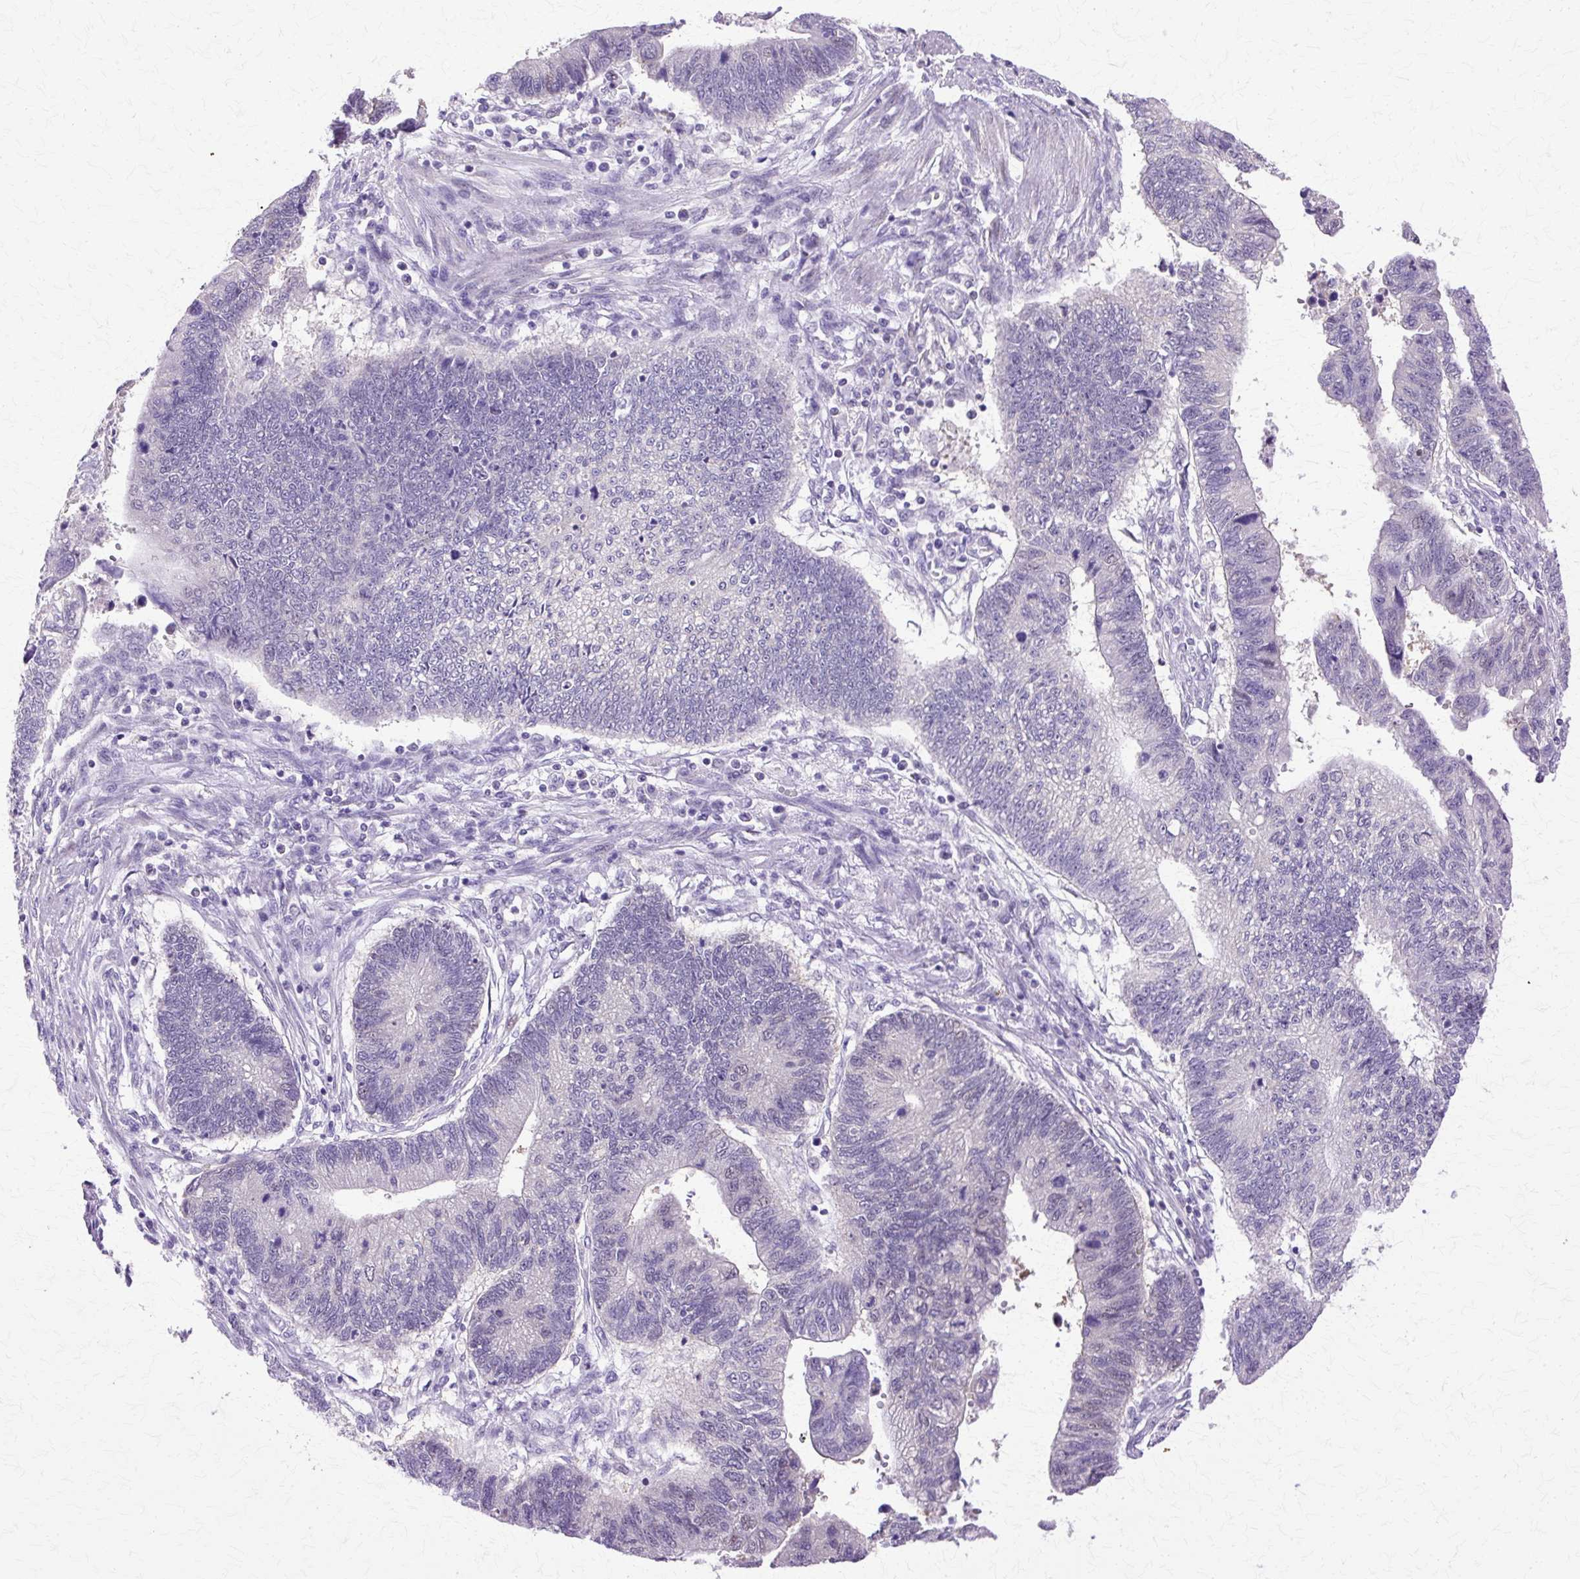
{"staining": {"intensity": "negative", "quantity": "none", "location": "none"}, "tissue": "stomach cancer", "cell_type": "Tumor cells", "image_type": "cancer", "snomed": [{"axis": "morphology", "description": "Adenocarcinoma, NOS"}, {"axis": "topography", "description": "Stomach"}], "caption": "DAB (3,3'-diaminobenzidine) immunohistochemical staining of human stomach cancer reveals no significant staining in tumor cells.", "gene": "HSPA8", "patient": {"sex": "male", "age": 59}}